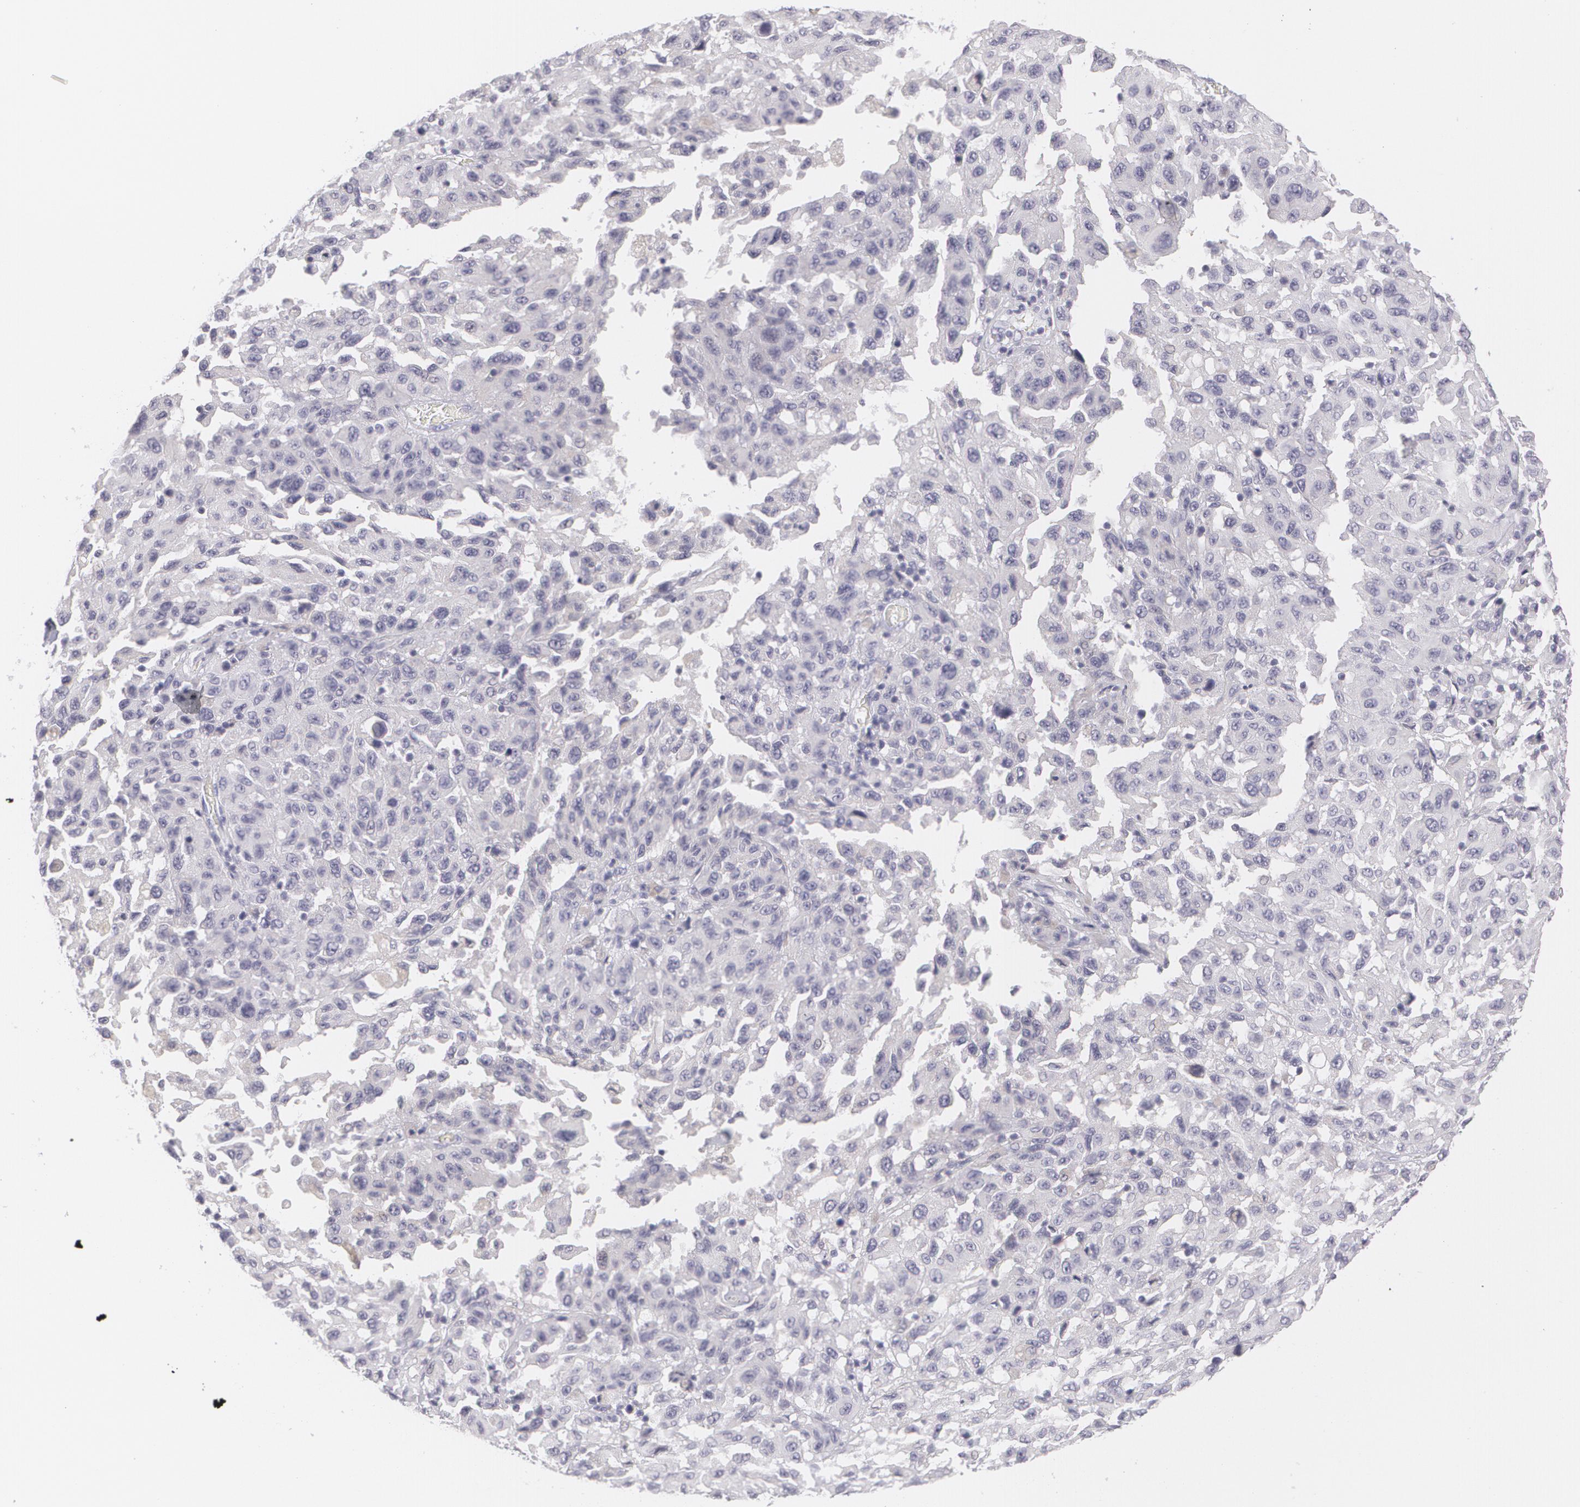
{"staining": {"intensity": "negative", "quantity": "none", "location": "none"}, "tissue": "melanoma", "cell_type": "Tumor cells", "image_type": "cancer", "snomed": [{"axis": "morphology", "description": "Malignant melanoma, NOS"}, {"axis": "topography", "description": "Skin"}], "caption": "High magnification brightfield microscopy of malignant melanoma stained with DAB (brown) and counterstained with hematoxylin (blue): tumor cells show no significant staining.", "gene": "MBNL3", "patient": {"sex": "female", "age": 77}}